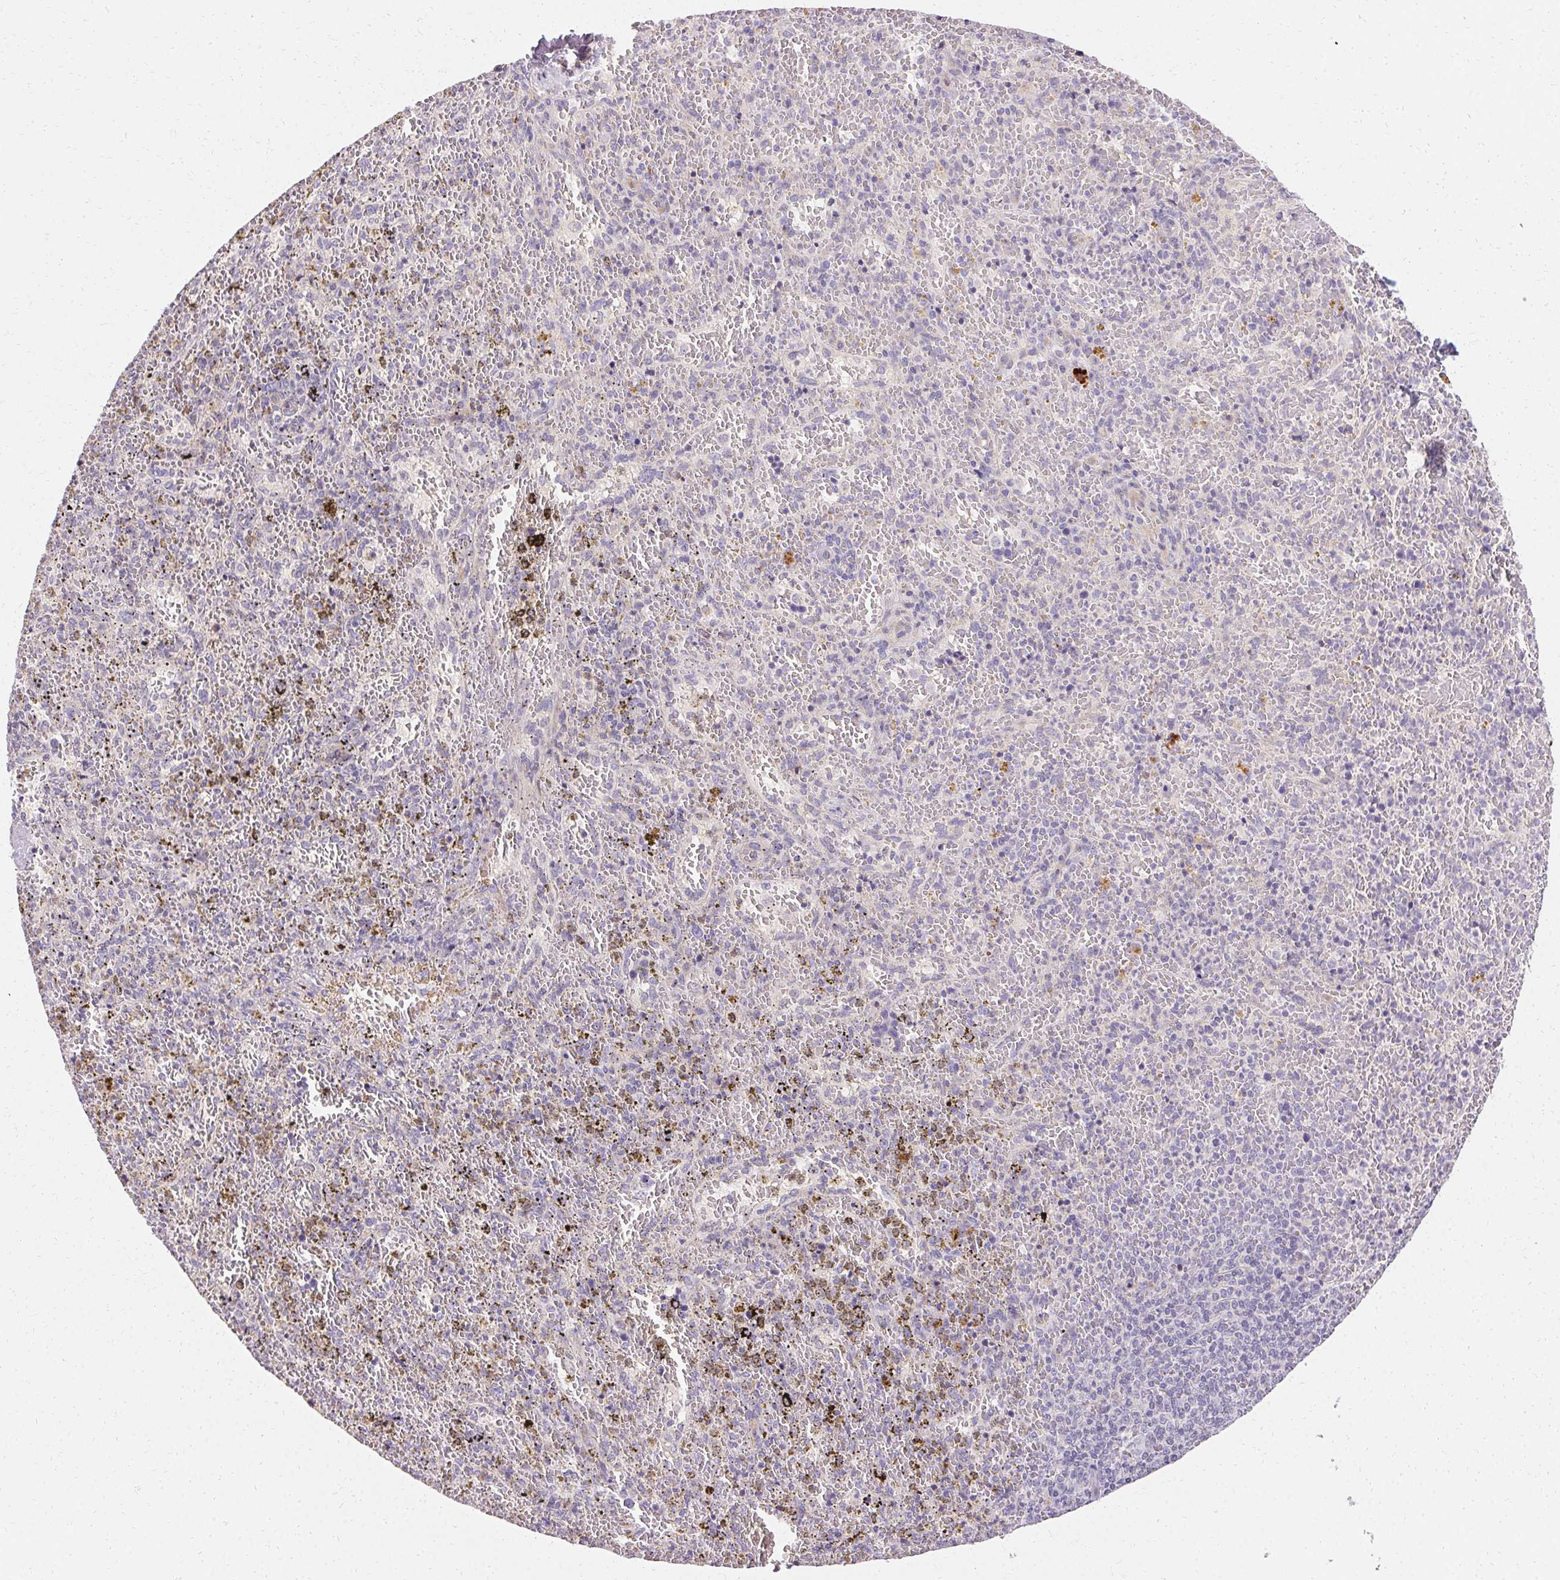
{"staining": {"intensity": "negative", "quantity": "none", "location": "none"}, "tissue": "spleen", "cell_type": "Cells in red pulp", "image_type": "normal", "snomed": [{"axis": "morphology", "description": "Normal tissue, NOS"}, {"axis": "topography", "description": "Spleen"}], "caption": "This is an IHC photomicrograph of unremarkable spleen. There is no expression in cells in red pulp.", "gene": "TRIP13", "patient": {"sex": "female", "age": 50}}